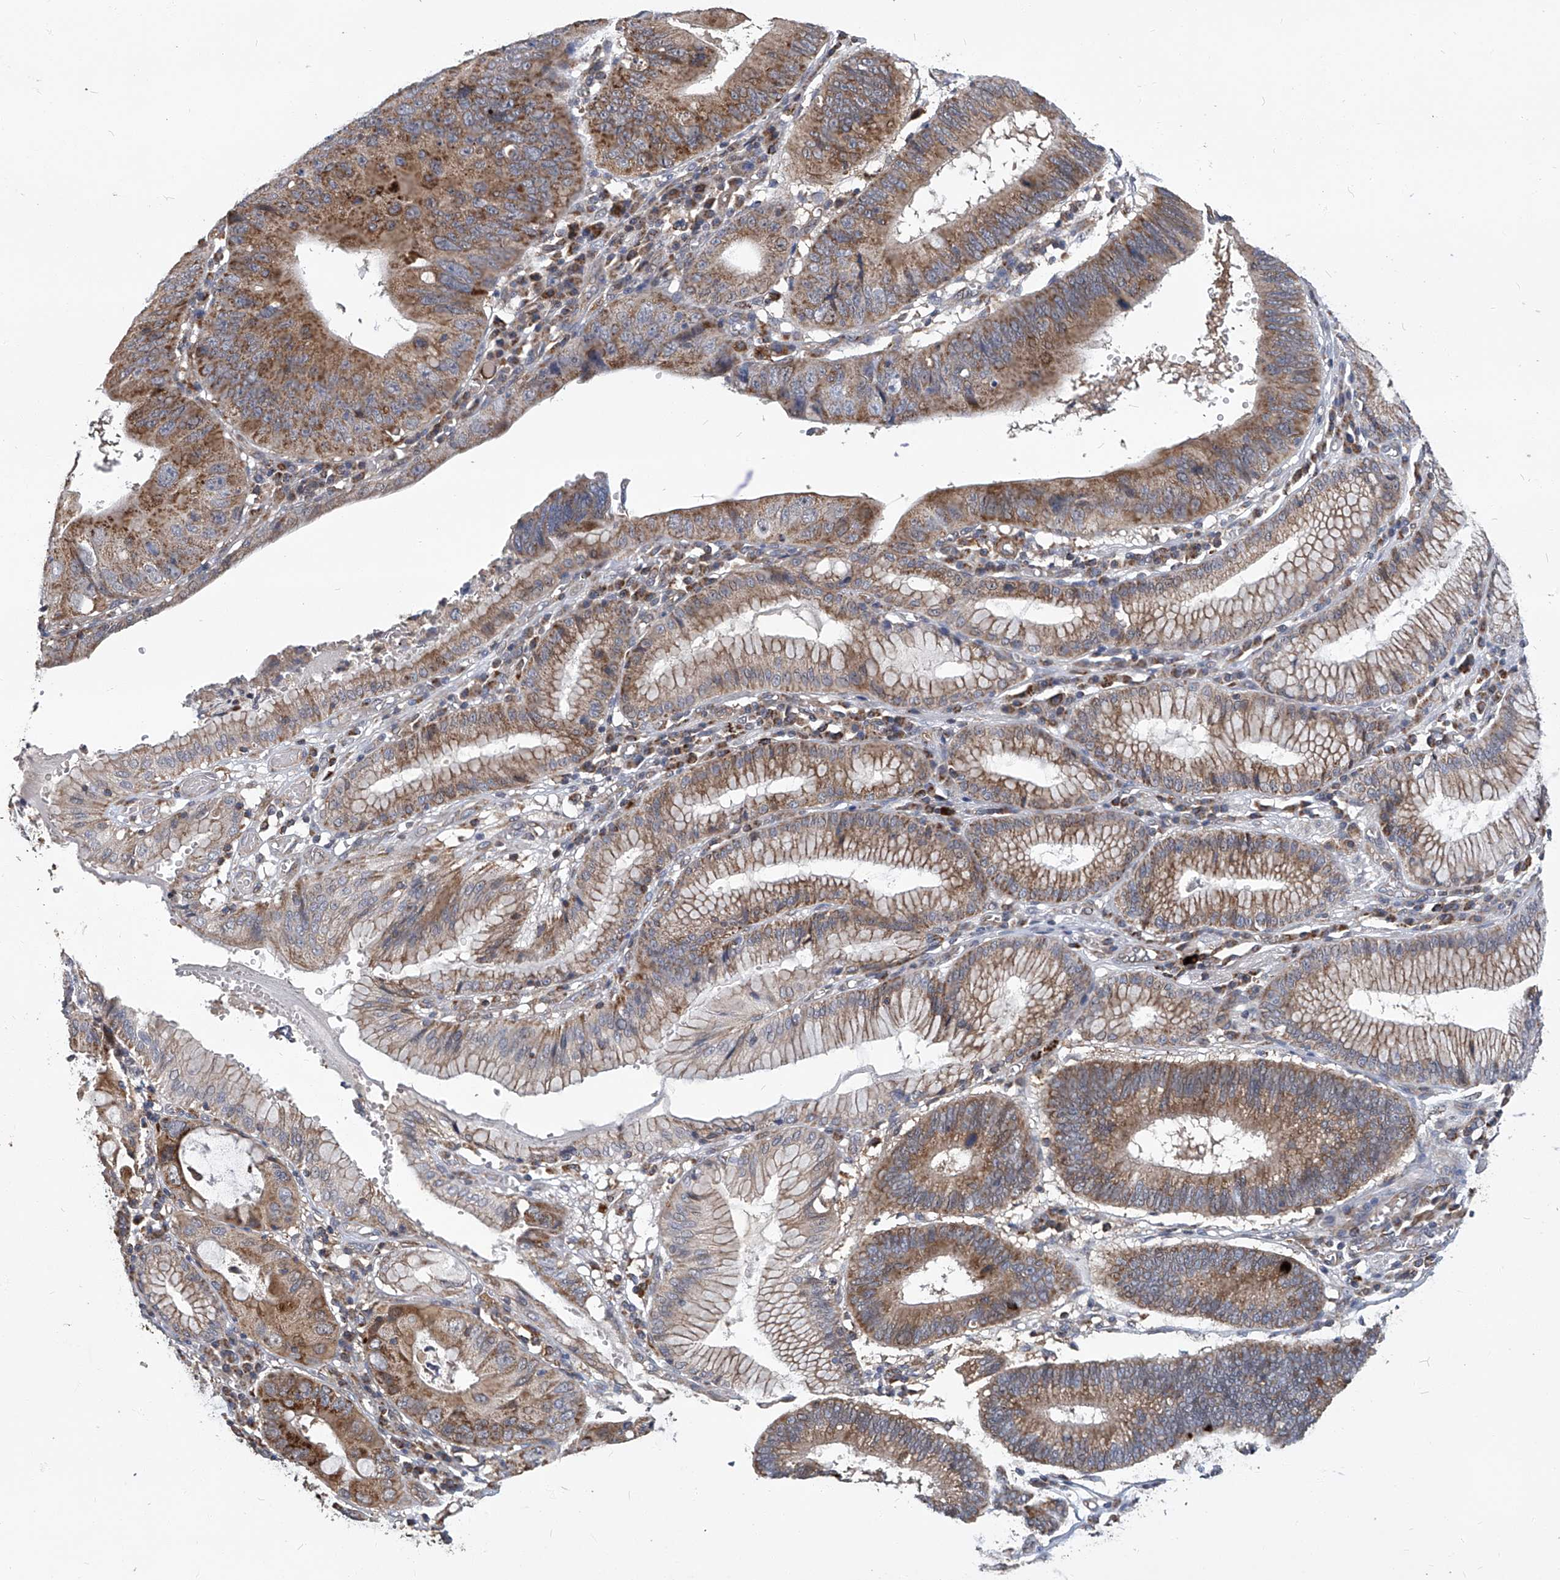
{"staining": {"intensity": "moderate", "quantity": "25%-75%", "location": "cytoplasmic/membranous"}, "tissue": "stomach cancer", "cell_type": "Tumor cells", "image_type": "cancer", "snomed": [{"axis": "morphology", "description": "Adenocarcinoma, NOS"}, {"axis": "topography", "description": "Stomach"}], "caption": "This histopathology image demonstrates immunohistochemistry (IHC) staining of human stomach cancer (adenocarcinoma), with medium moderate cytoplasmic/membranous staining in about 25%-75% of tumor cells.", "gene": "TNFRSF13B", "patient": {"sex": "male", "age": 59}}